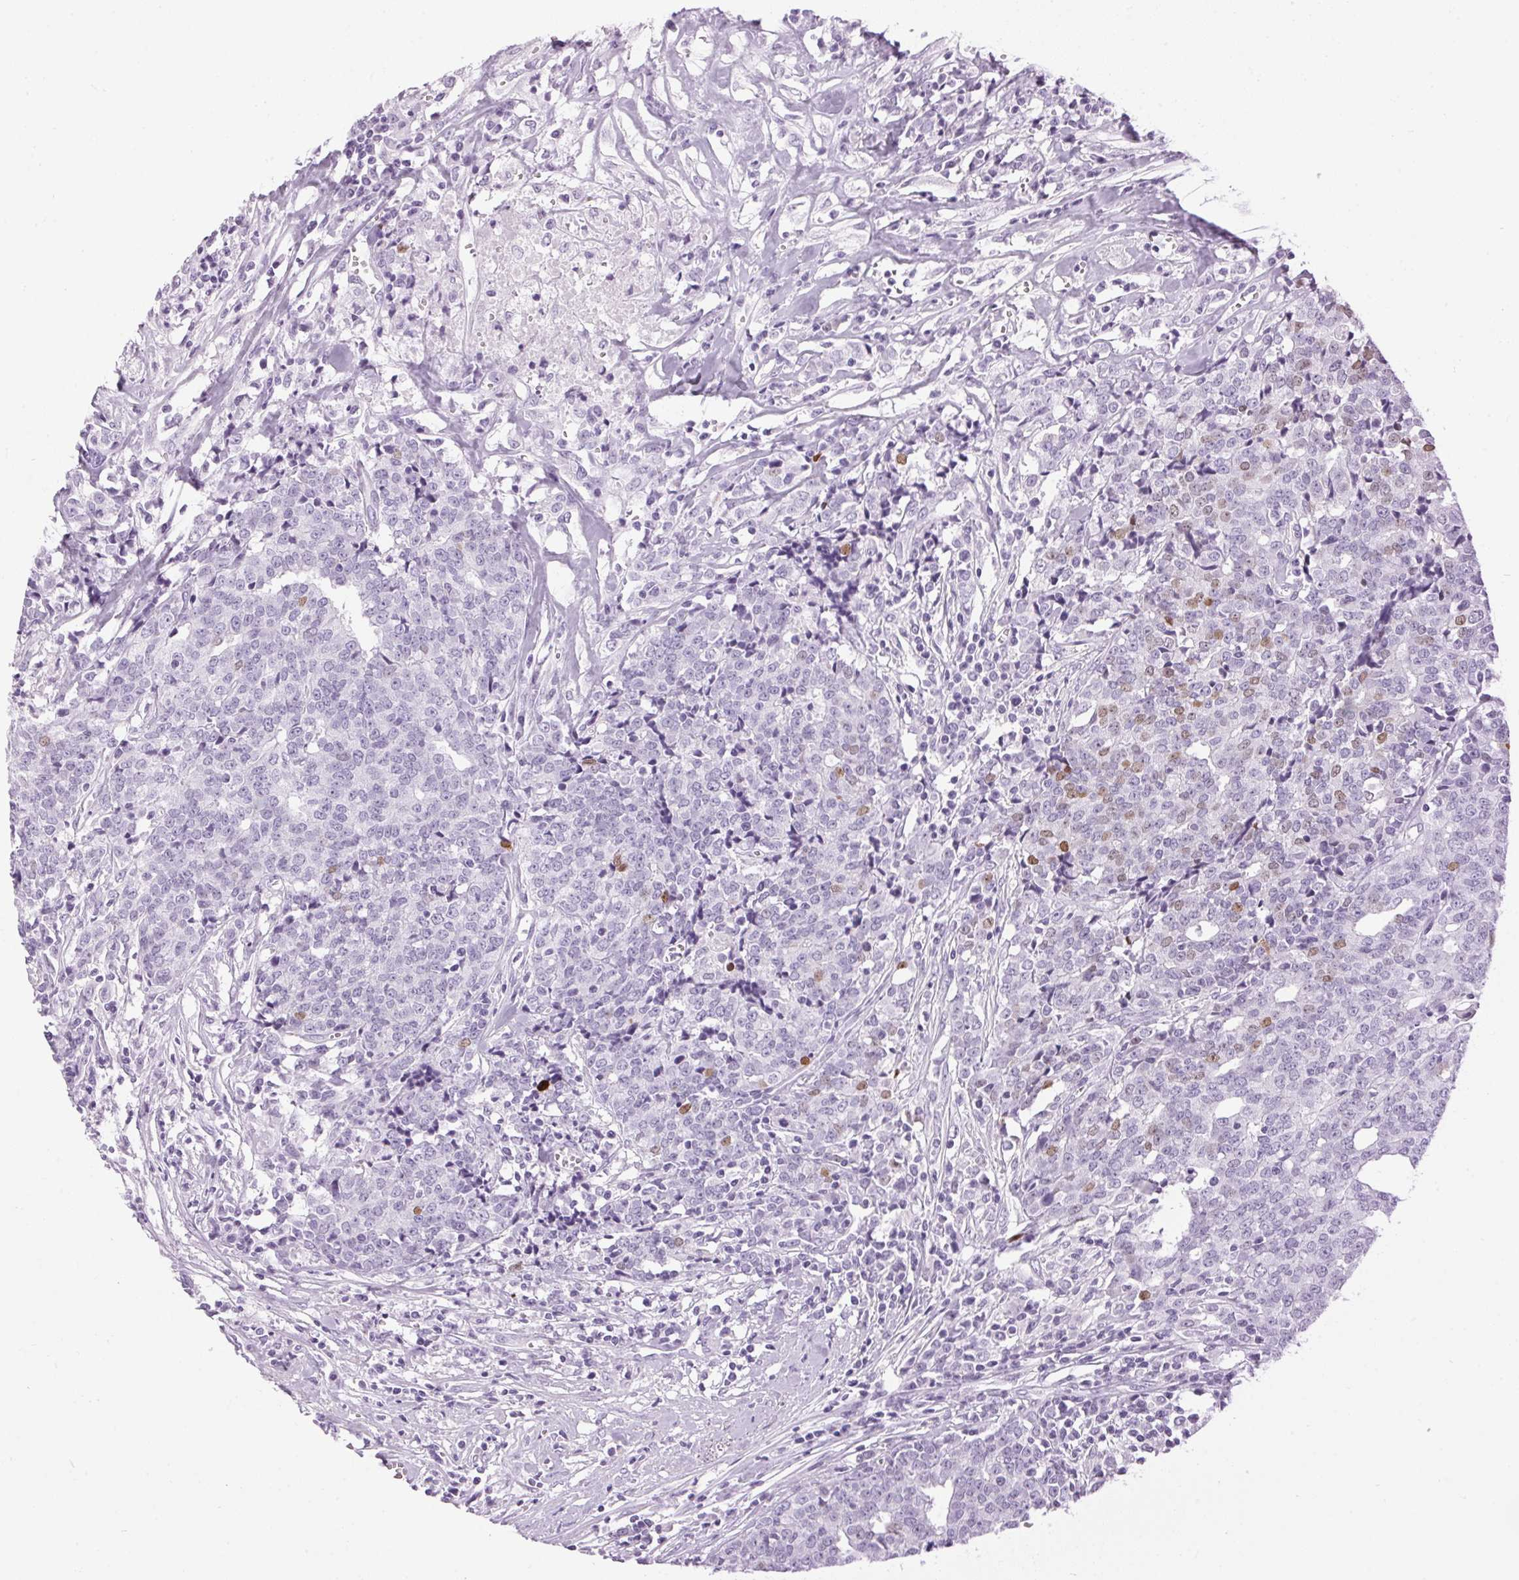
{"staining": {"intensity": "weak", "quantity": "<25%", "location": "nuclear"}, "tissue": "prostate cancer", "cell_type": "Tumor cells", "image_type": "cancer", "snomed": [{"axis": "morphology", "description": "Adenocarcinoma, High grade"}, {"axis": "topography", "description": "Prostate and seminal vesicle, NOS"}], "caption": "Photomicrograph shows no protein expression in tumor cells of high-grade adenocarcinoma (prostate) tissue.", "gene": "SP7", "patient": {"sex": "male", "age": 60}}